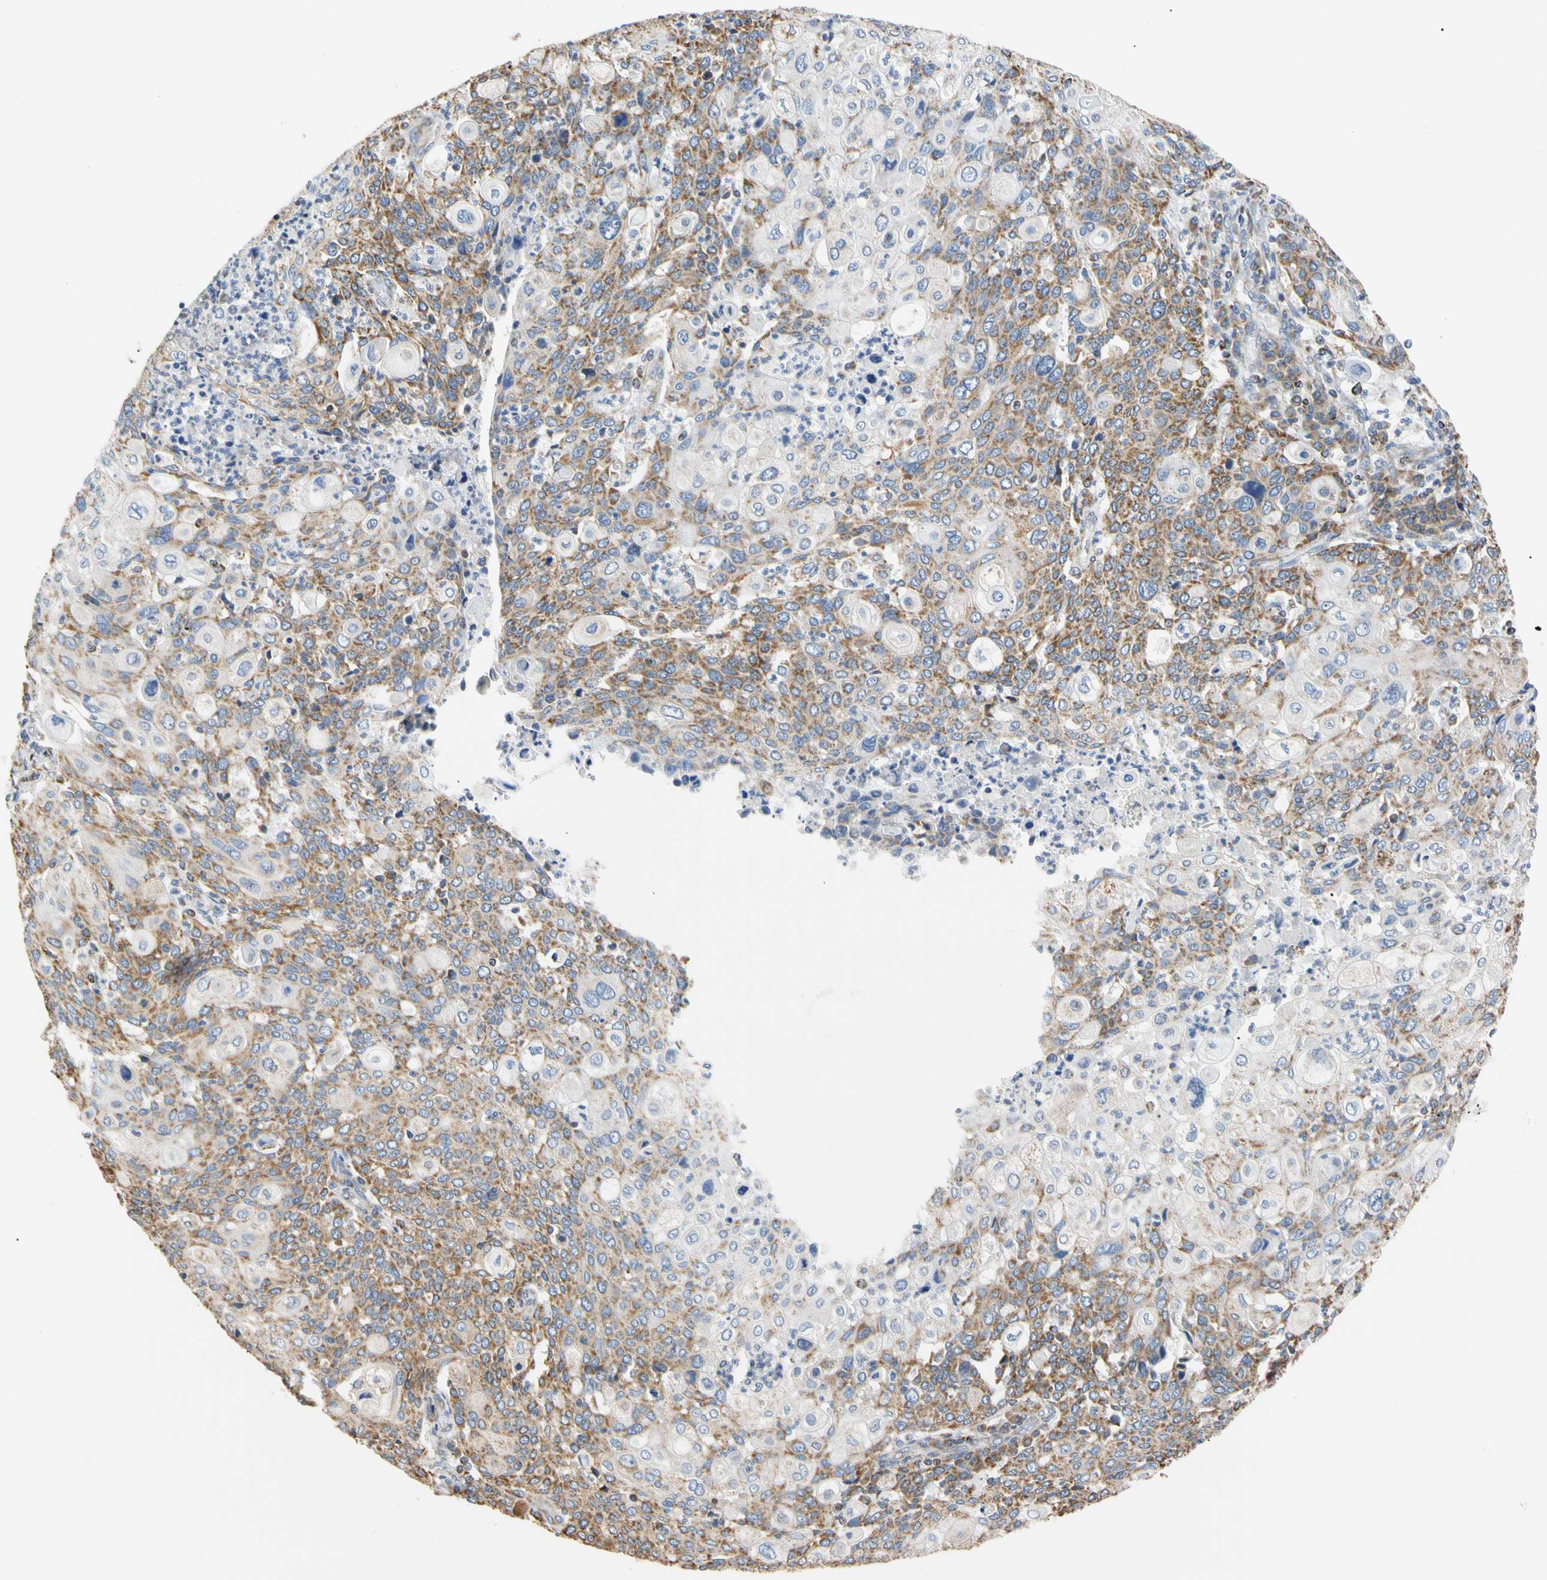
{"staining": {"intensity": "moderate", "quantity": ">75%", "location": "cytoplasmic/membranous"}, "tissue": "cervical cancer", "cell_type": "Tumor cells", "image_type": "cancer", "snomed": [{"axis": "morphology", "description": "Squamous cell carcinoma, NOS"}, {"axis": "topography", "description": "Cervix"}], "caption": "IHC micrograph of cervical squamous cell carcinoma stained for a protein (brown), which displays medium levels of moderate cytoplasmic/membranous staining in approximately >75% of tumor cells.", "gene": "PLGRKT", "patient": {"sex": "female", "age": 40}}